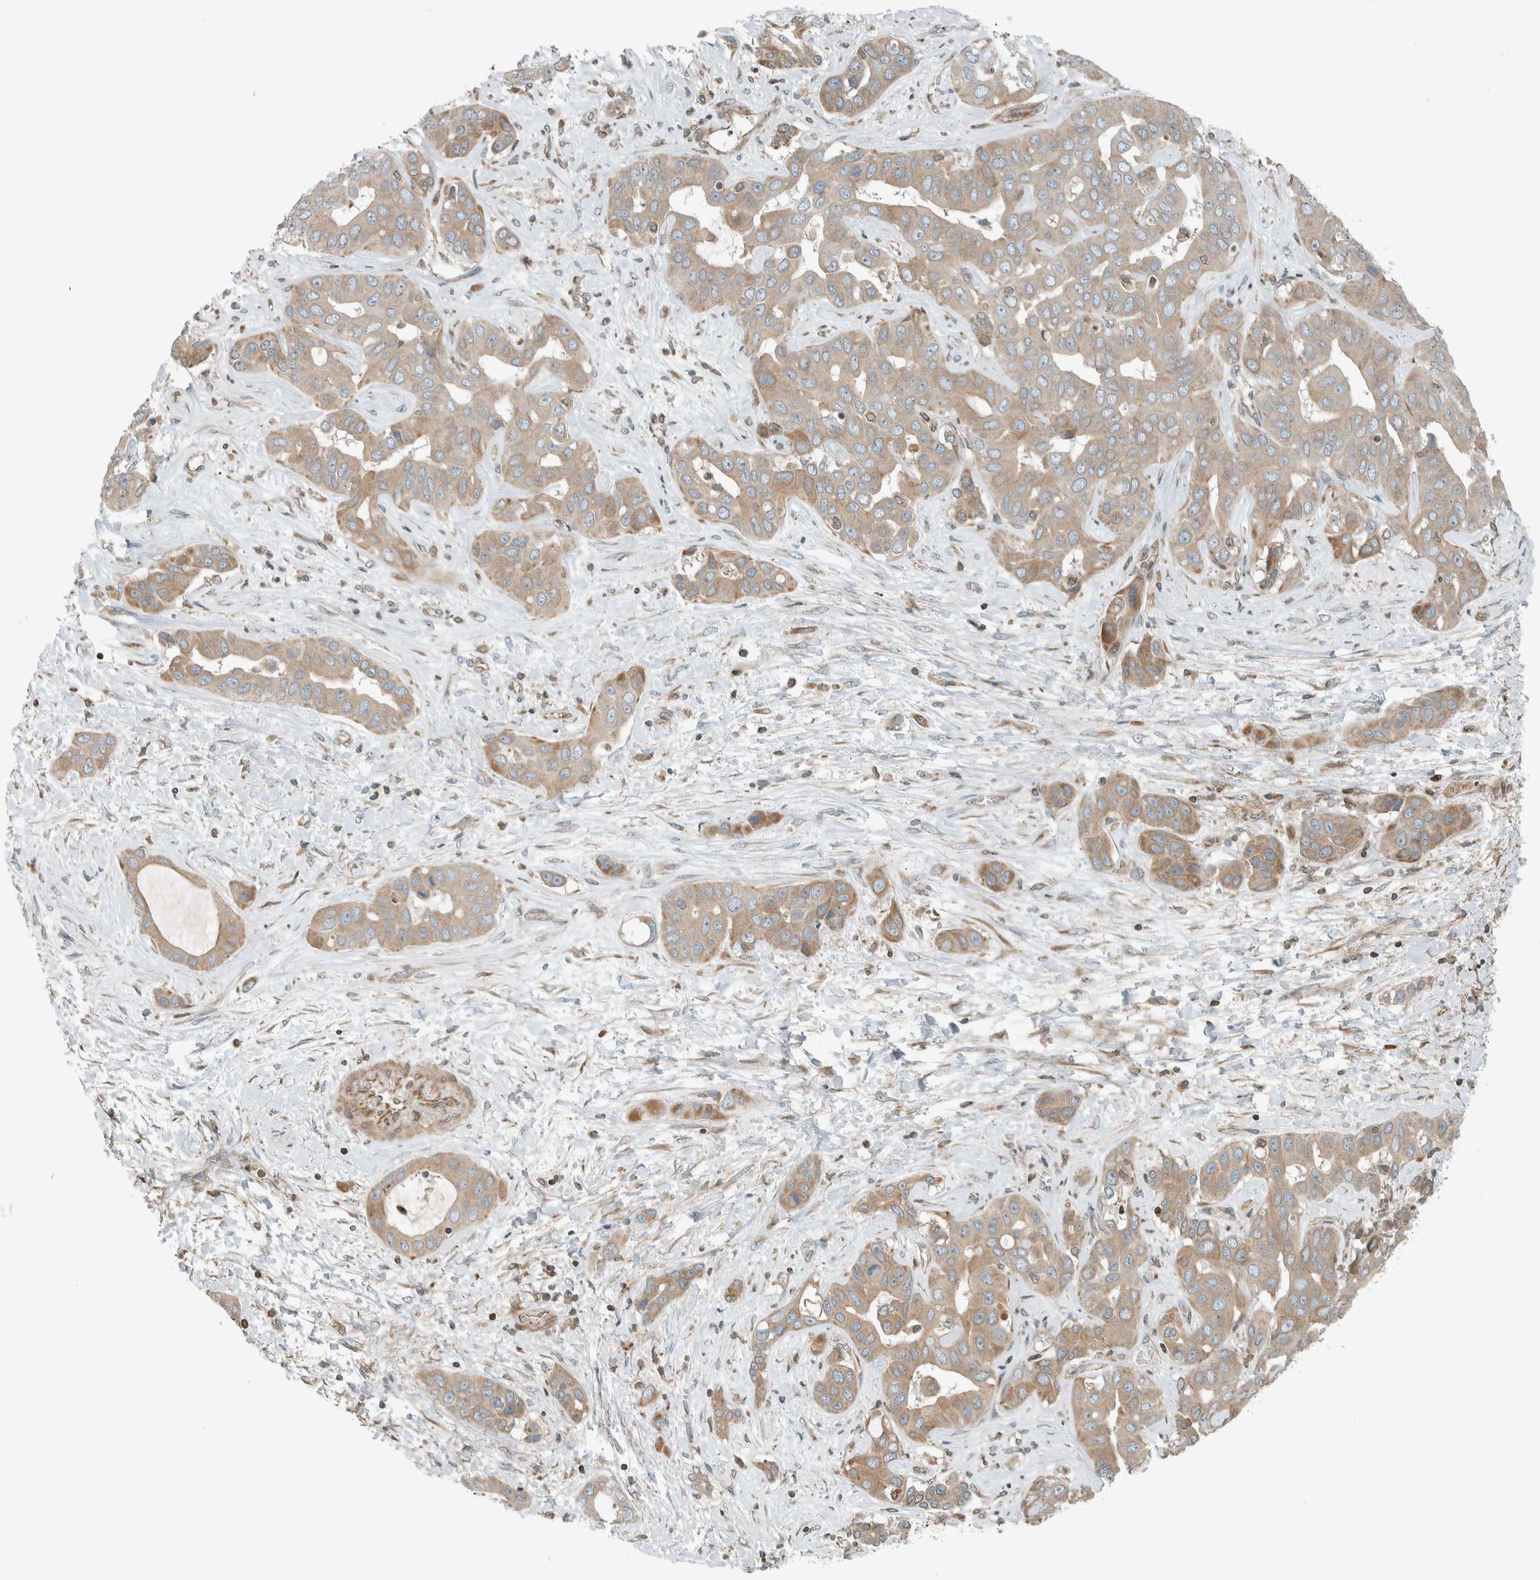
{"staining": {"intensity": "weak", "quantity": ">75%", "location": "cytoplasmic/membranous"}, "tissue": "liver cancer", "cell_type": "Tumor cells", "image_type": "cancer", "snomed": [{"axis": "morphology", "description": "Cholangiocarcinoma"}, {"axis": "topography", "description": "Liver"}], "caption": "Liver cholangiocarcinoma stained with a brown dye reveals weak cytoplasmic/membranous positive staining in about >75% of tumor cells.", "gene": "SEL1L", "patient": {"sex": "female", "age": 52}}